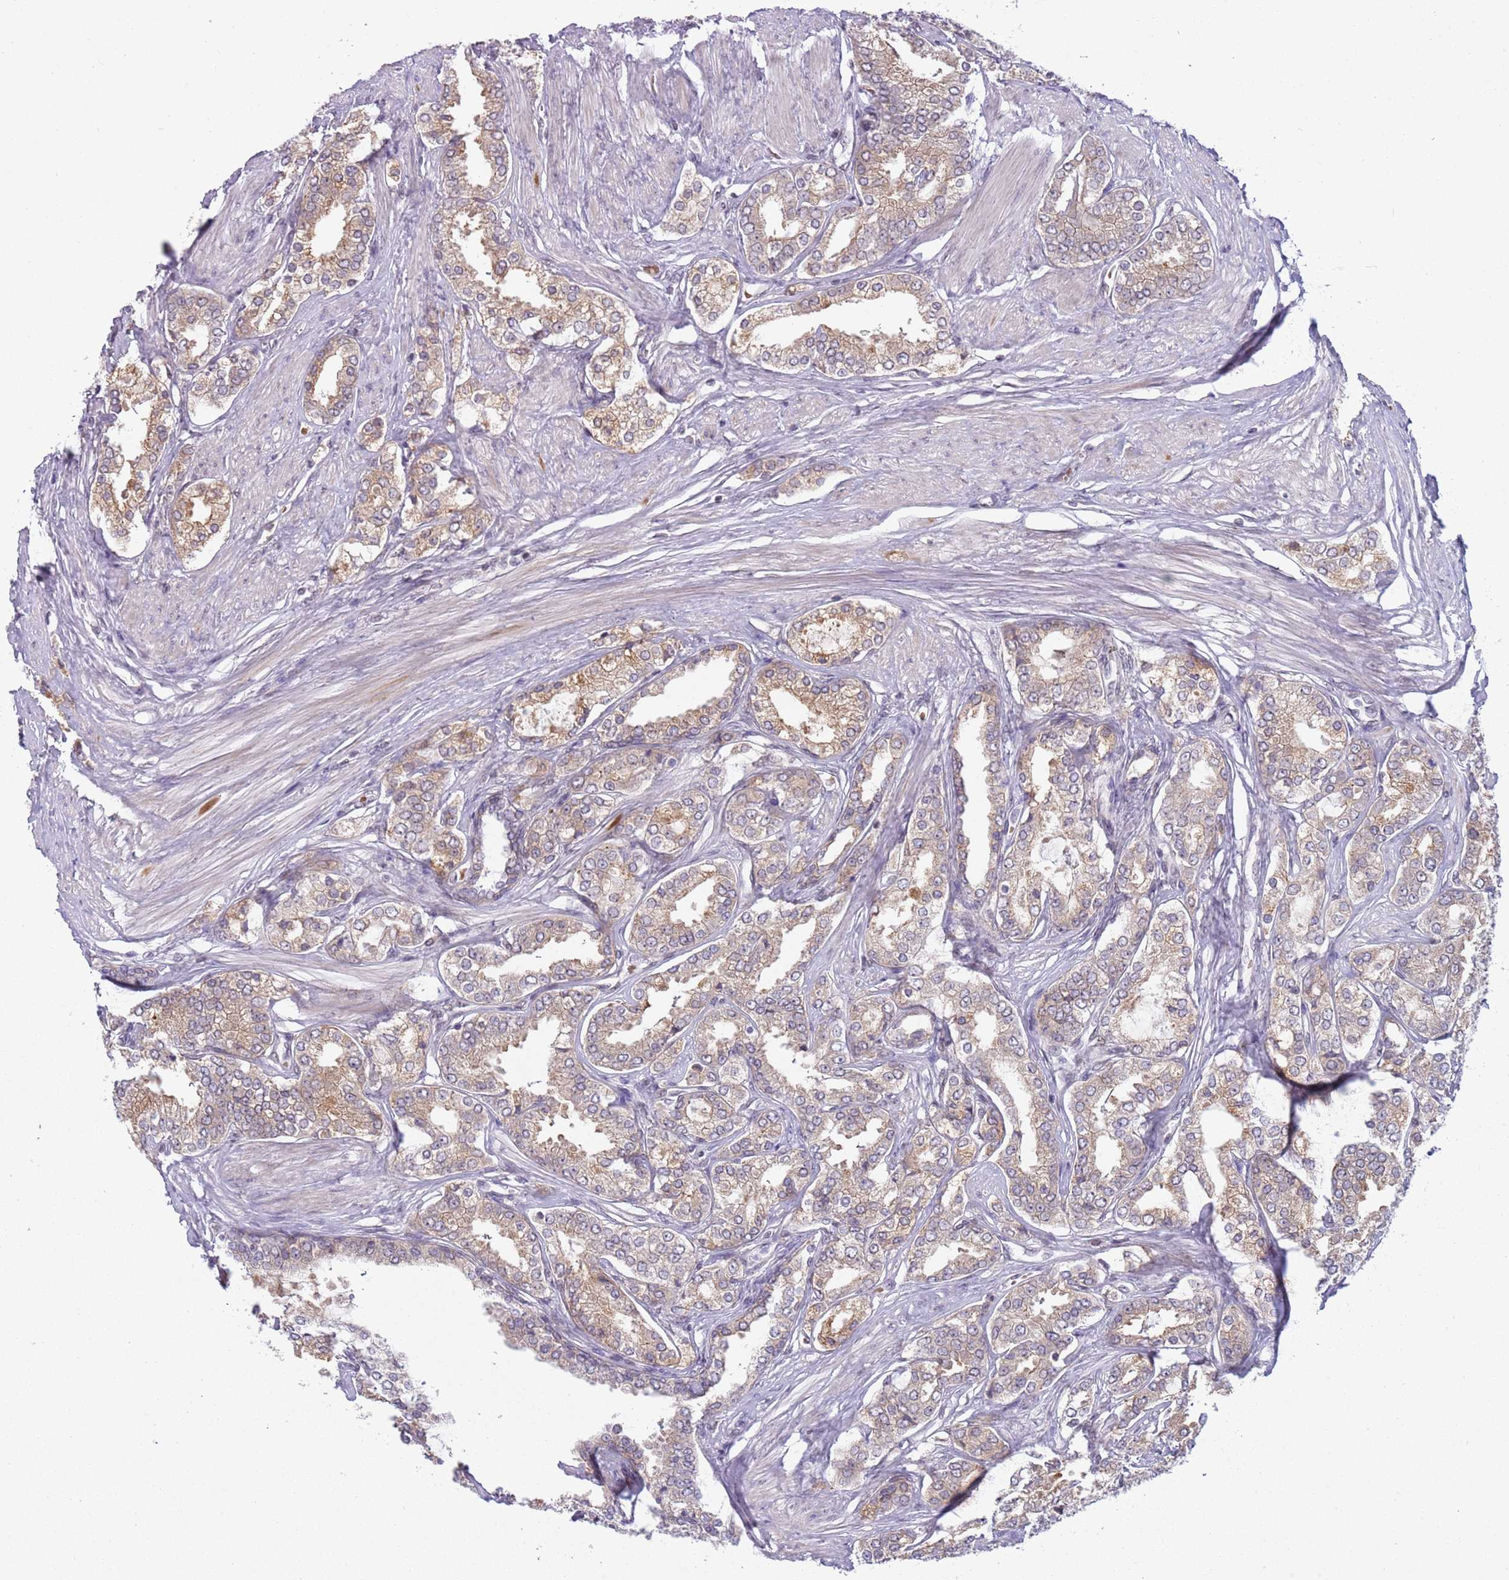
{"staining": {"intensity": "weak", "quantity": ">75%", "location": "cytoplasmic/membranous"}, "tissue": "prostate cancer", "cell_type": "Tumor cells", "image_type": "cancer", "snomed": [{"axis": "morphology", "description": "Adenocarcinoma, High grade"}, {"axis": "topography", "description": "Prostate"}], "caption": "A brown stain labels weak cytoplasmic/membranous staining of a protein in prostate cancer tumor cells. (IHC, brightfield microscopy, high magnification).", "gene": "TM2D1", "patient": {"sex": "male", "age": 71}}